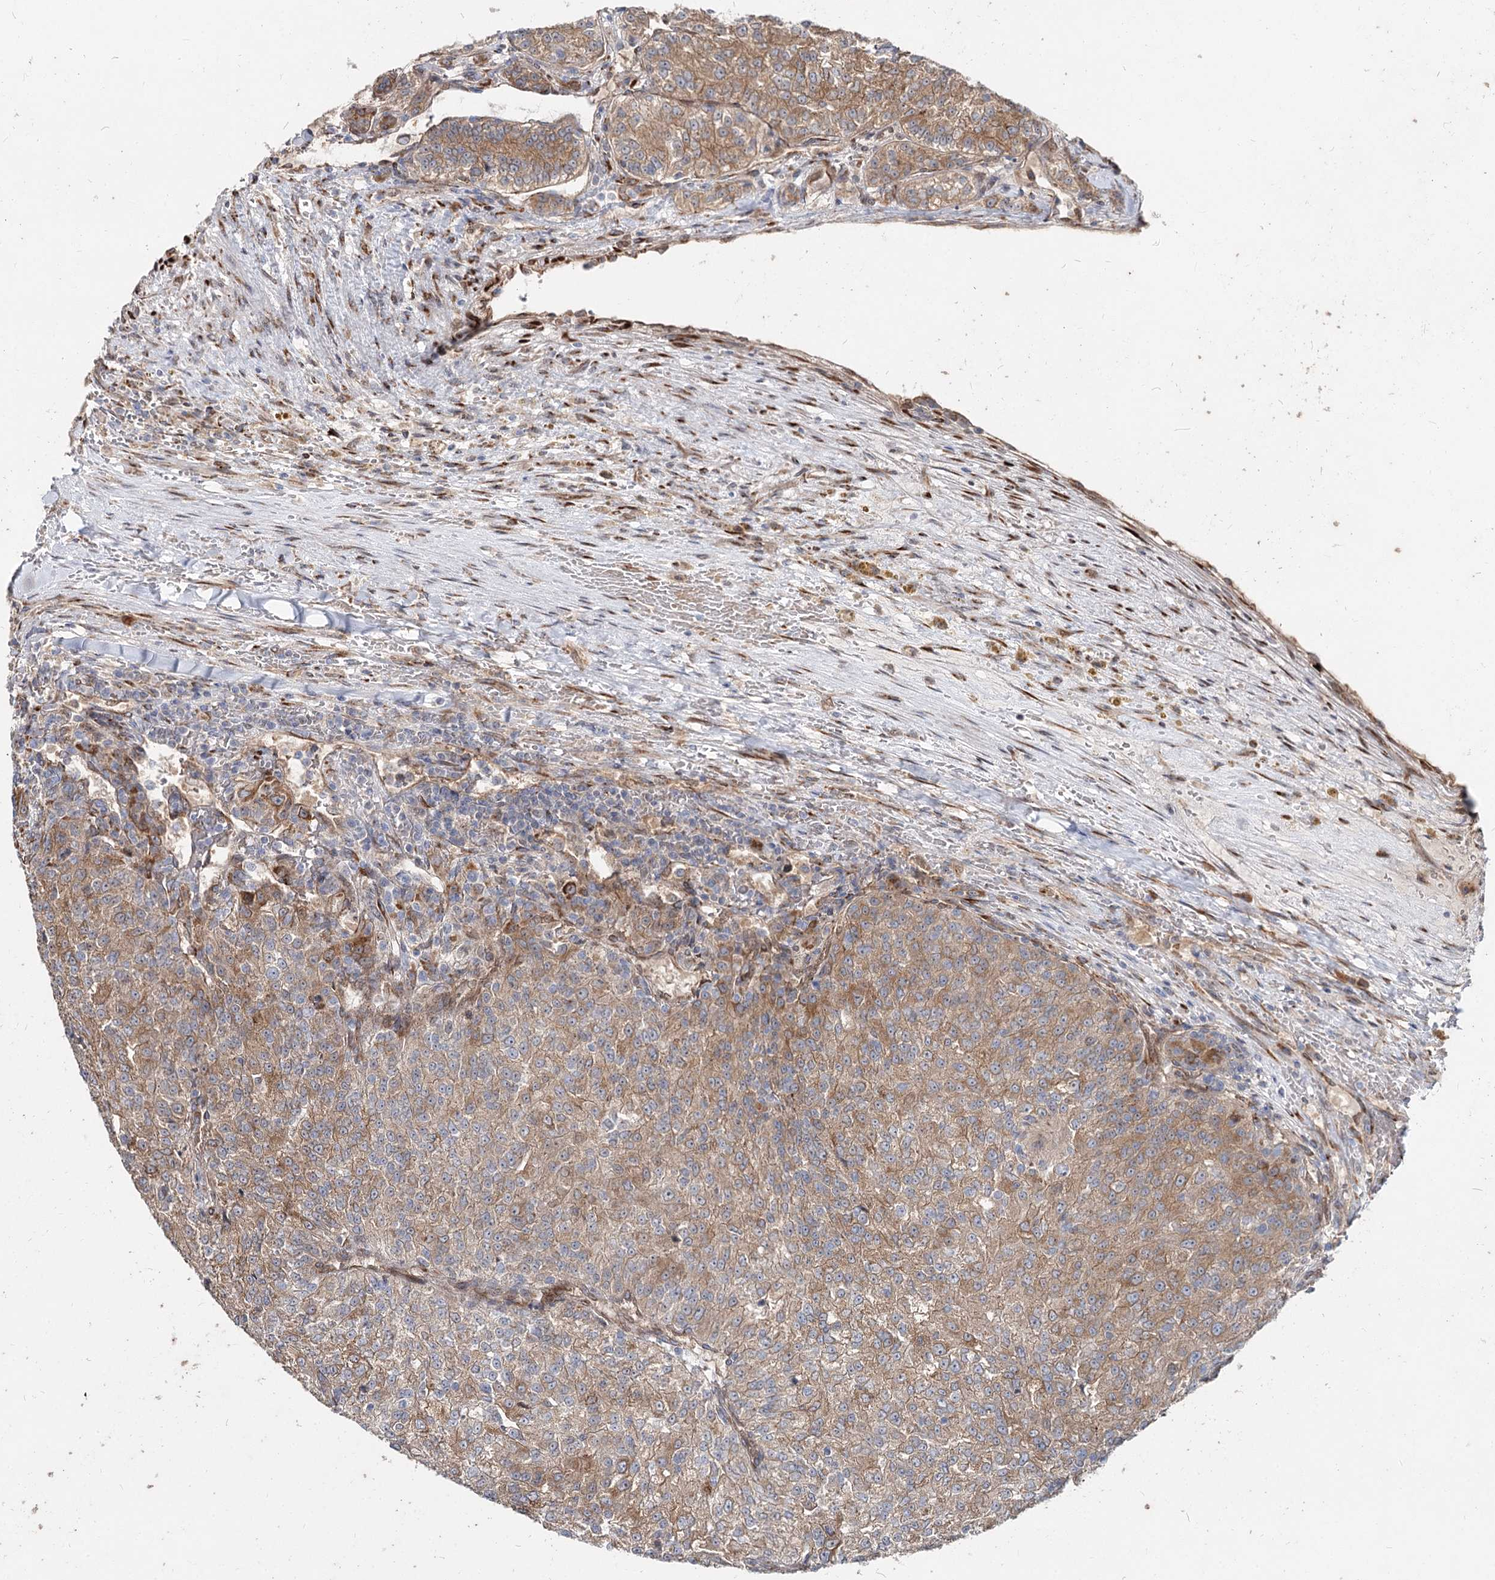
{"staining": {"intensity": "moderate", "quantity": ">75%", "location": "cytoplasmic/membranous"}, "tissue": "renal cancer", "cell_type": "Tumor cells", "image_type": "cancer", "snomed": [{"axis": "morphology", "description": "Adenocarcinoma, NOS"}, {"axis": "topography", "description": "Kidney"}], "caption": "Immunohistochemical staining of renal cancer (adenocarcinoma) exhibits medium levels of moderate cytoplasmic/membranous staining in about >75% of tumor cells. (Stains: DAB (3,3'-diaminobenzidine) in brown, nuclei in blue, Microscopy: brightfield microscopy at high magnification).", "gene": "SPART", "patient": {"sex": "female", "age": 63}}